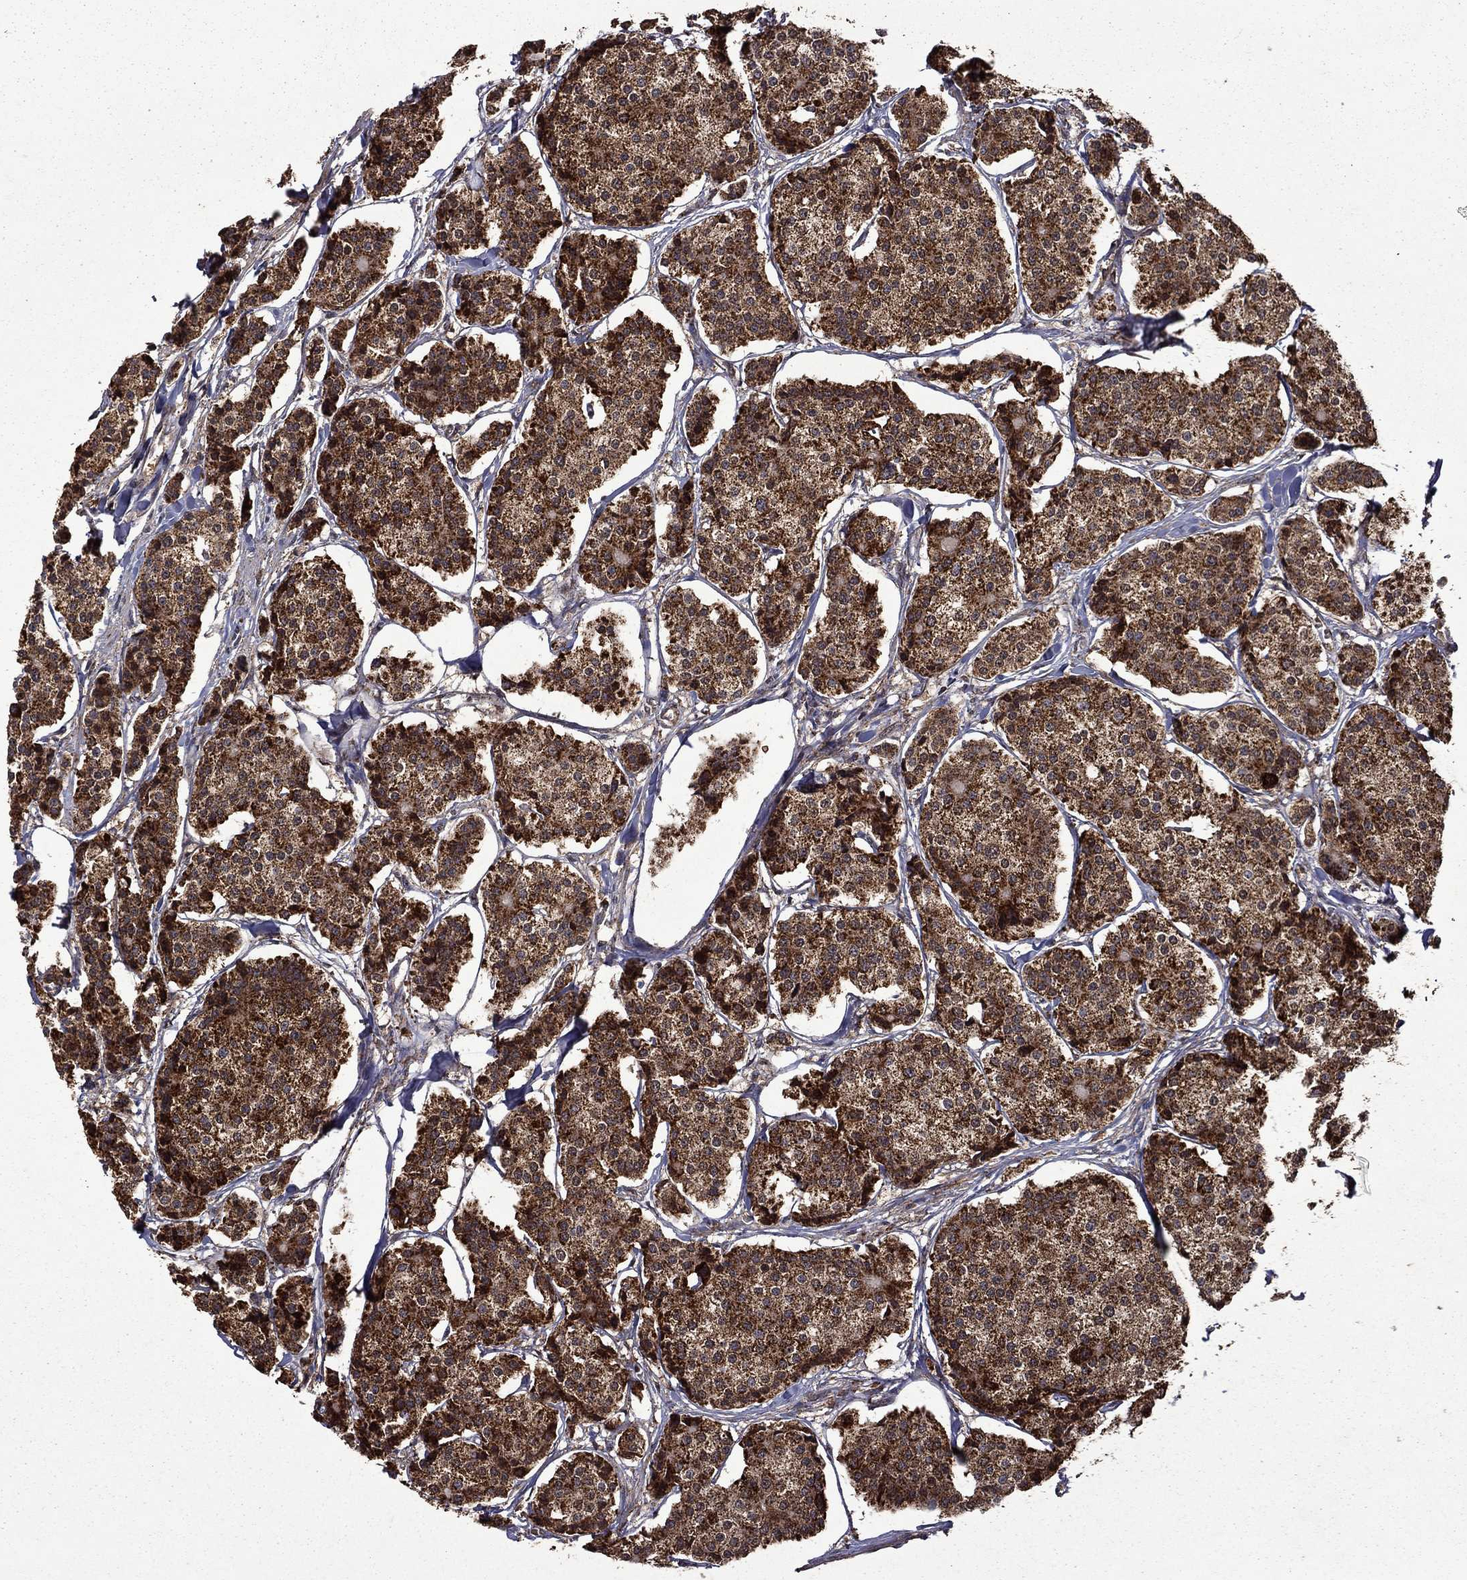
{"staining": {"intensity": "strong", "quantity": ">75%", "location": "cytoplasmic/membranous,nuclear"}, "tissue": "carcinoid", "cell_type": "Tumor cells", "image_type": "cancer", "snomed": [{"axis": "morphology", "description": "Carcinoid, malignant, NOS"}, {"axis": "topography", "description": "Small intestine"}], "caption": "Malignant carcinoid stained with a protein marker reveals strong staining in tumor cells.", "gene": "ITM2B", "patient": {"sex": "female", "age": 65}}